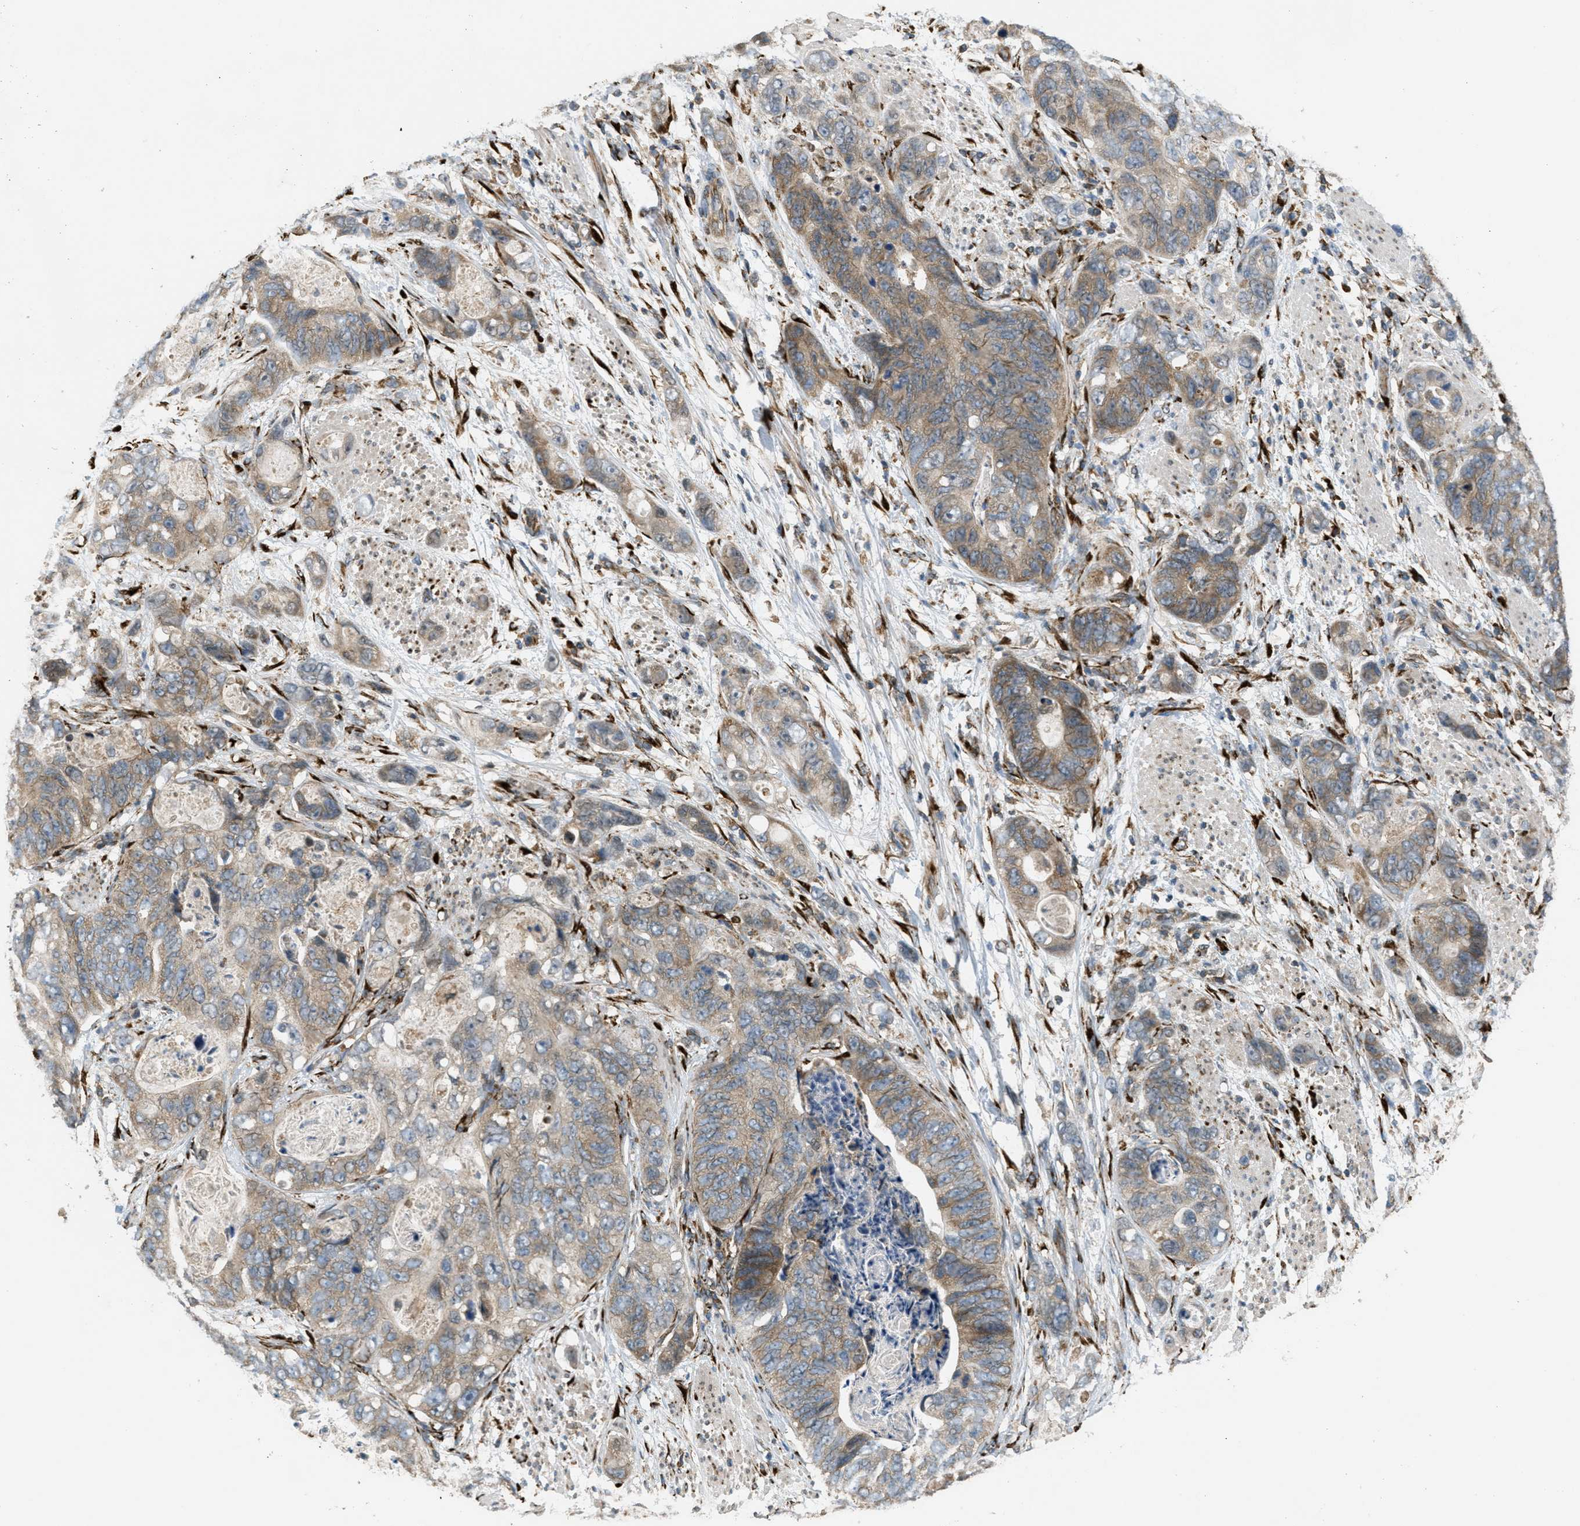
{"staining": {"intensity": "weak", "quantity": ">75%", "location": "cytoplasmic/membranous"}, "tissue": "stomach cancer", "cell_type": "Tumor cells", "image_type": "cancer", "snomed": [{"axis": "morphology", "description": "Adenocarcinoma, NOS"}, {"axis": "topography", "description": "Stomach"}], "caption": "Stomach adenocarcinoma tissue displays weak cytoplasmic/membranous staining in about >75% of tumor cells, visualized by immunohistochemistry. The staining was performed using DAB, with brown indicating positive protein expression. Nuclei are stained blue with hematoxylin.", "gene": "PCDH18", "patient": {"sex": "female", "age": 89}}